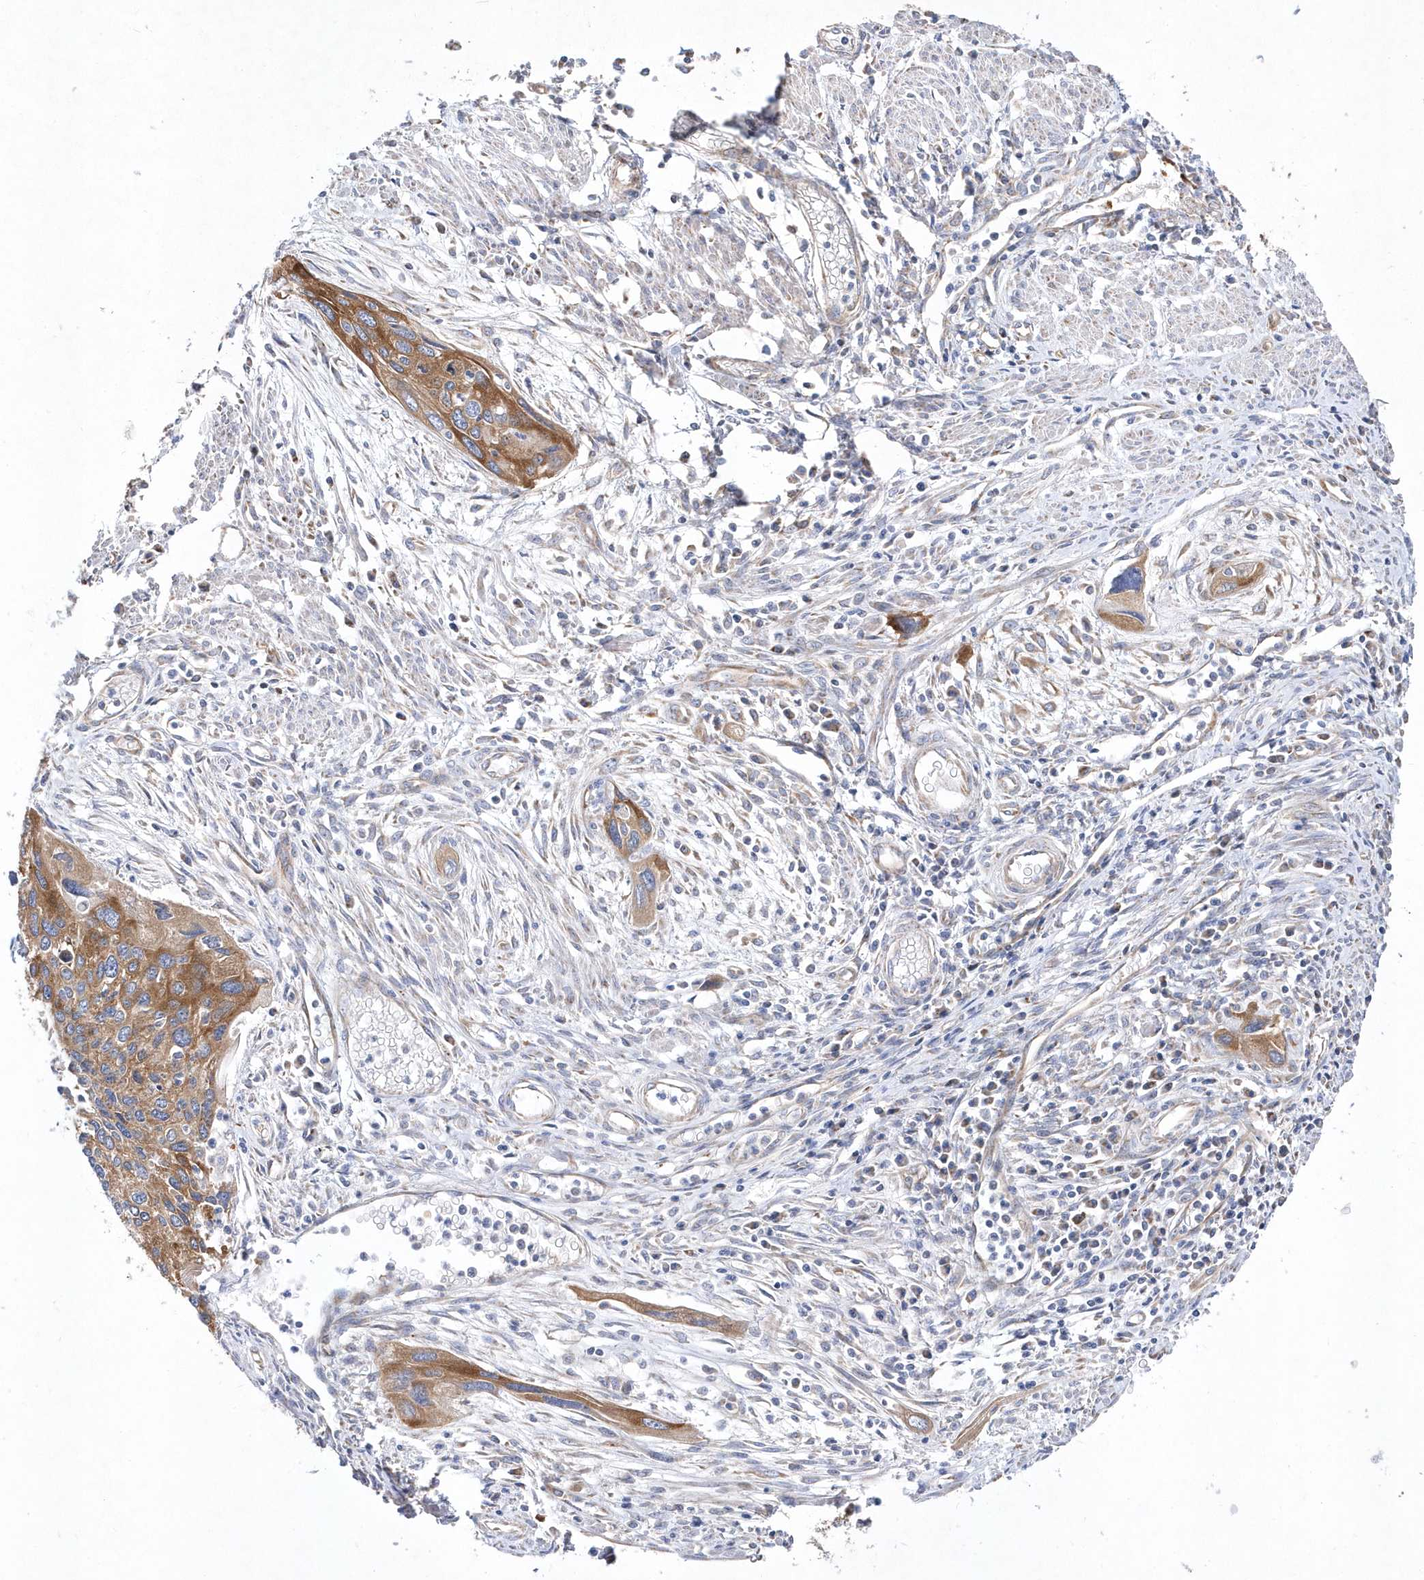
{"staining": {"intensity": "moderate", "quantity": ">75%", "location": "cytoplasmic/membranous"}, "tissue": "cervical cancer", "cell_type": "Tumor cells", "image_type": "cancer", "snomed": [{"axis": "morphology", "description": "Squamous cell carcinoma, NOS"}, {"axis": "topography", "description": "Cervix"}], "caption": "Protein staining of squamous cell carcinoma (cervical) tissue demonstrates moderate cytoplasmic/membranous expression in about >75% of tumor cells. The staining was performed using DAB to visualize the protein expression in brown, while the nuclei were stained in blue with hematoxylin (Magnification: 20x).", "gene": "JKAMP", "patient": {"sex": "female", "age": 55}}